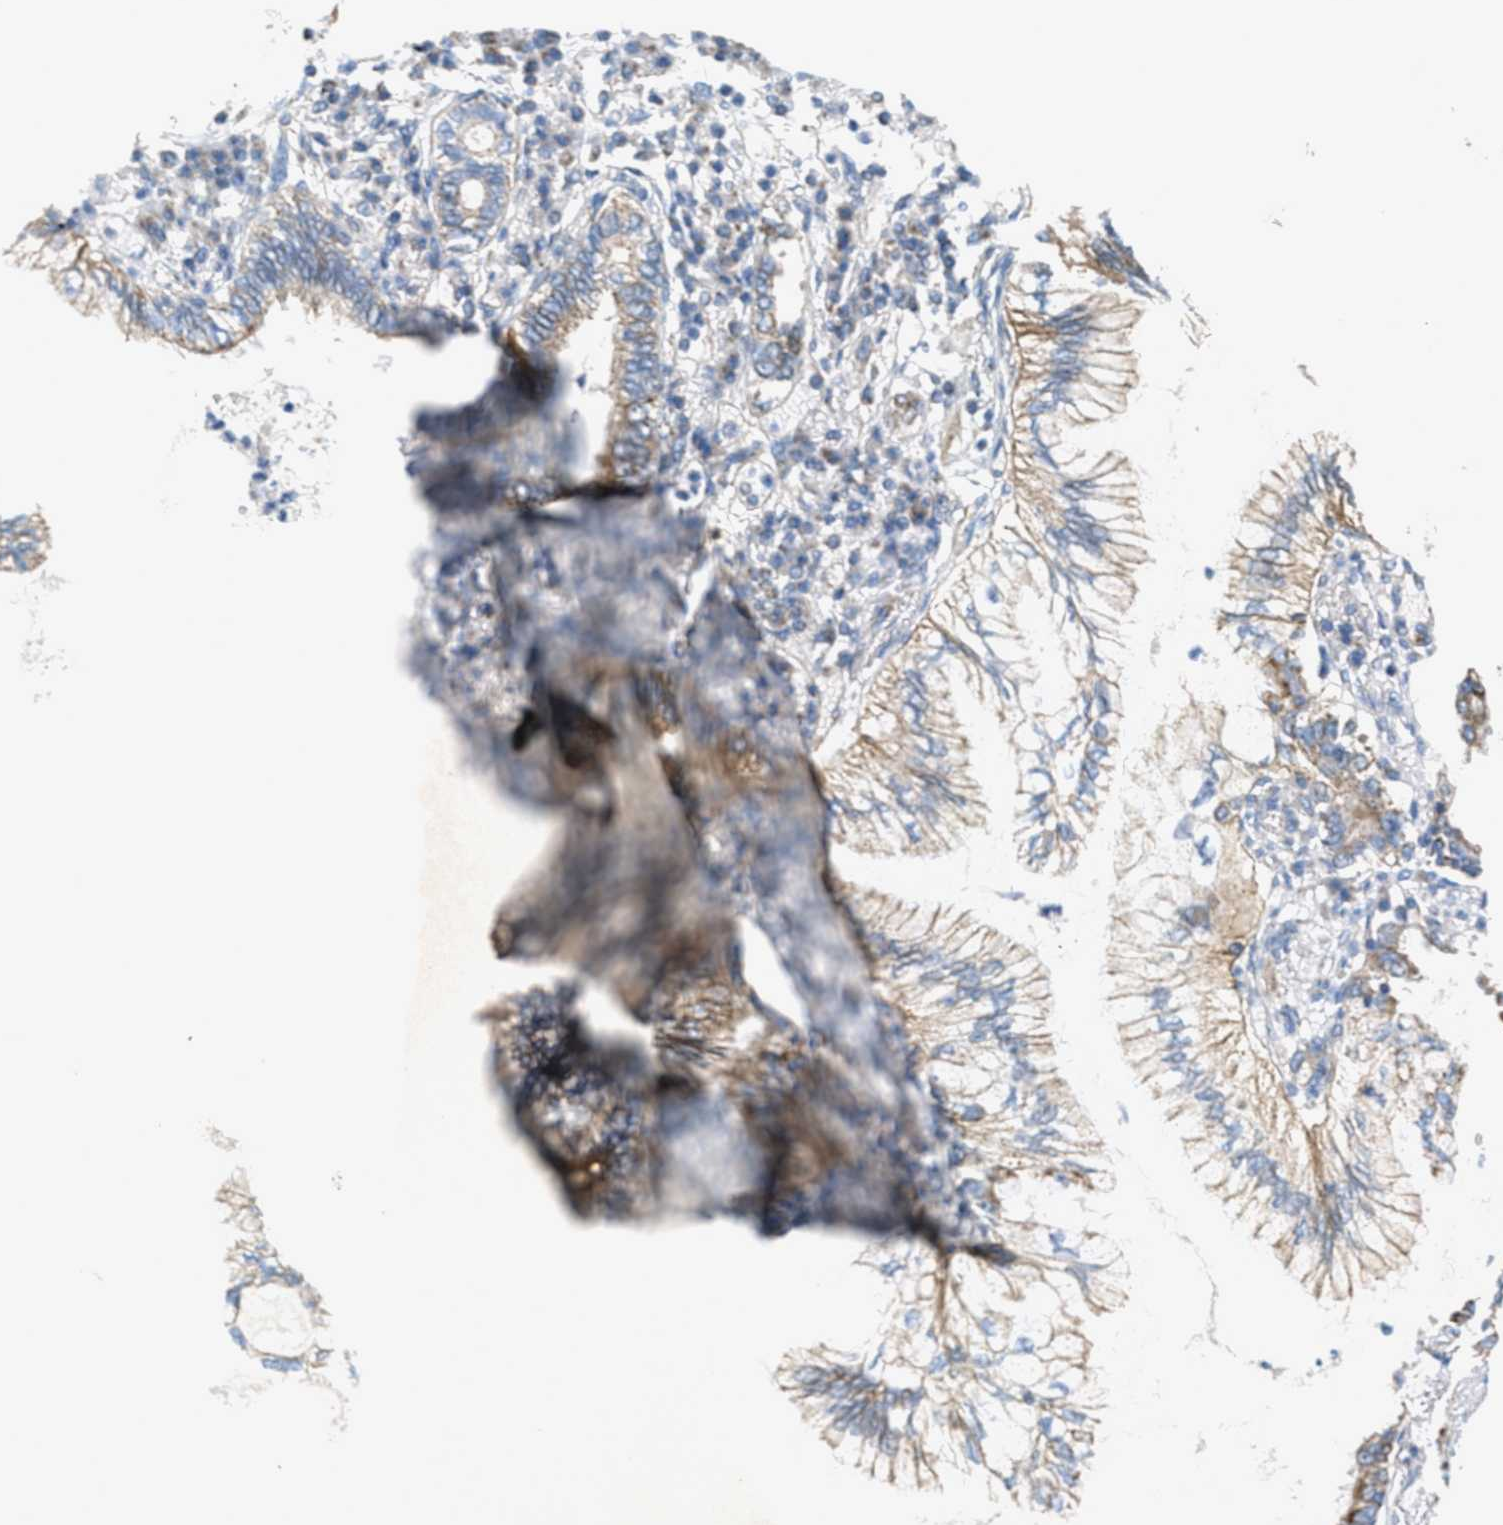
{"staining": {"intensity": "weak", "quantity": ">75%", "location": "cytoplasmic/membranous"}, "tissue": "lung cancer", "cell_type": "Tumor cells", "image_type": "cancer", "snomed": [{"axis": "morphology", "description": "Normal tissue, NOS"}, {"axis": "morphology", "description": "Adenocarcinoma, NOS"}, {"axis": "topography", "description": "Bronchus"}, {"axis": "topography", "description": "Lung"}], "caption": "The histopathology image displays staining of lung cancer (adenocarcinoma), revealing weak cytoplasmic/membranous protein positivity (brown color) within tumor cells.", "gene": "BTN3A1", "patient": {"sex": "female", "age": 70}}